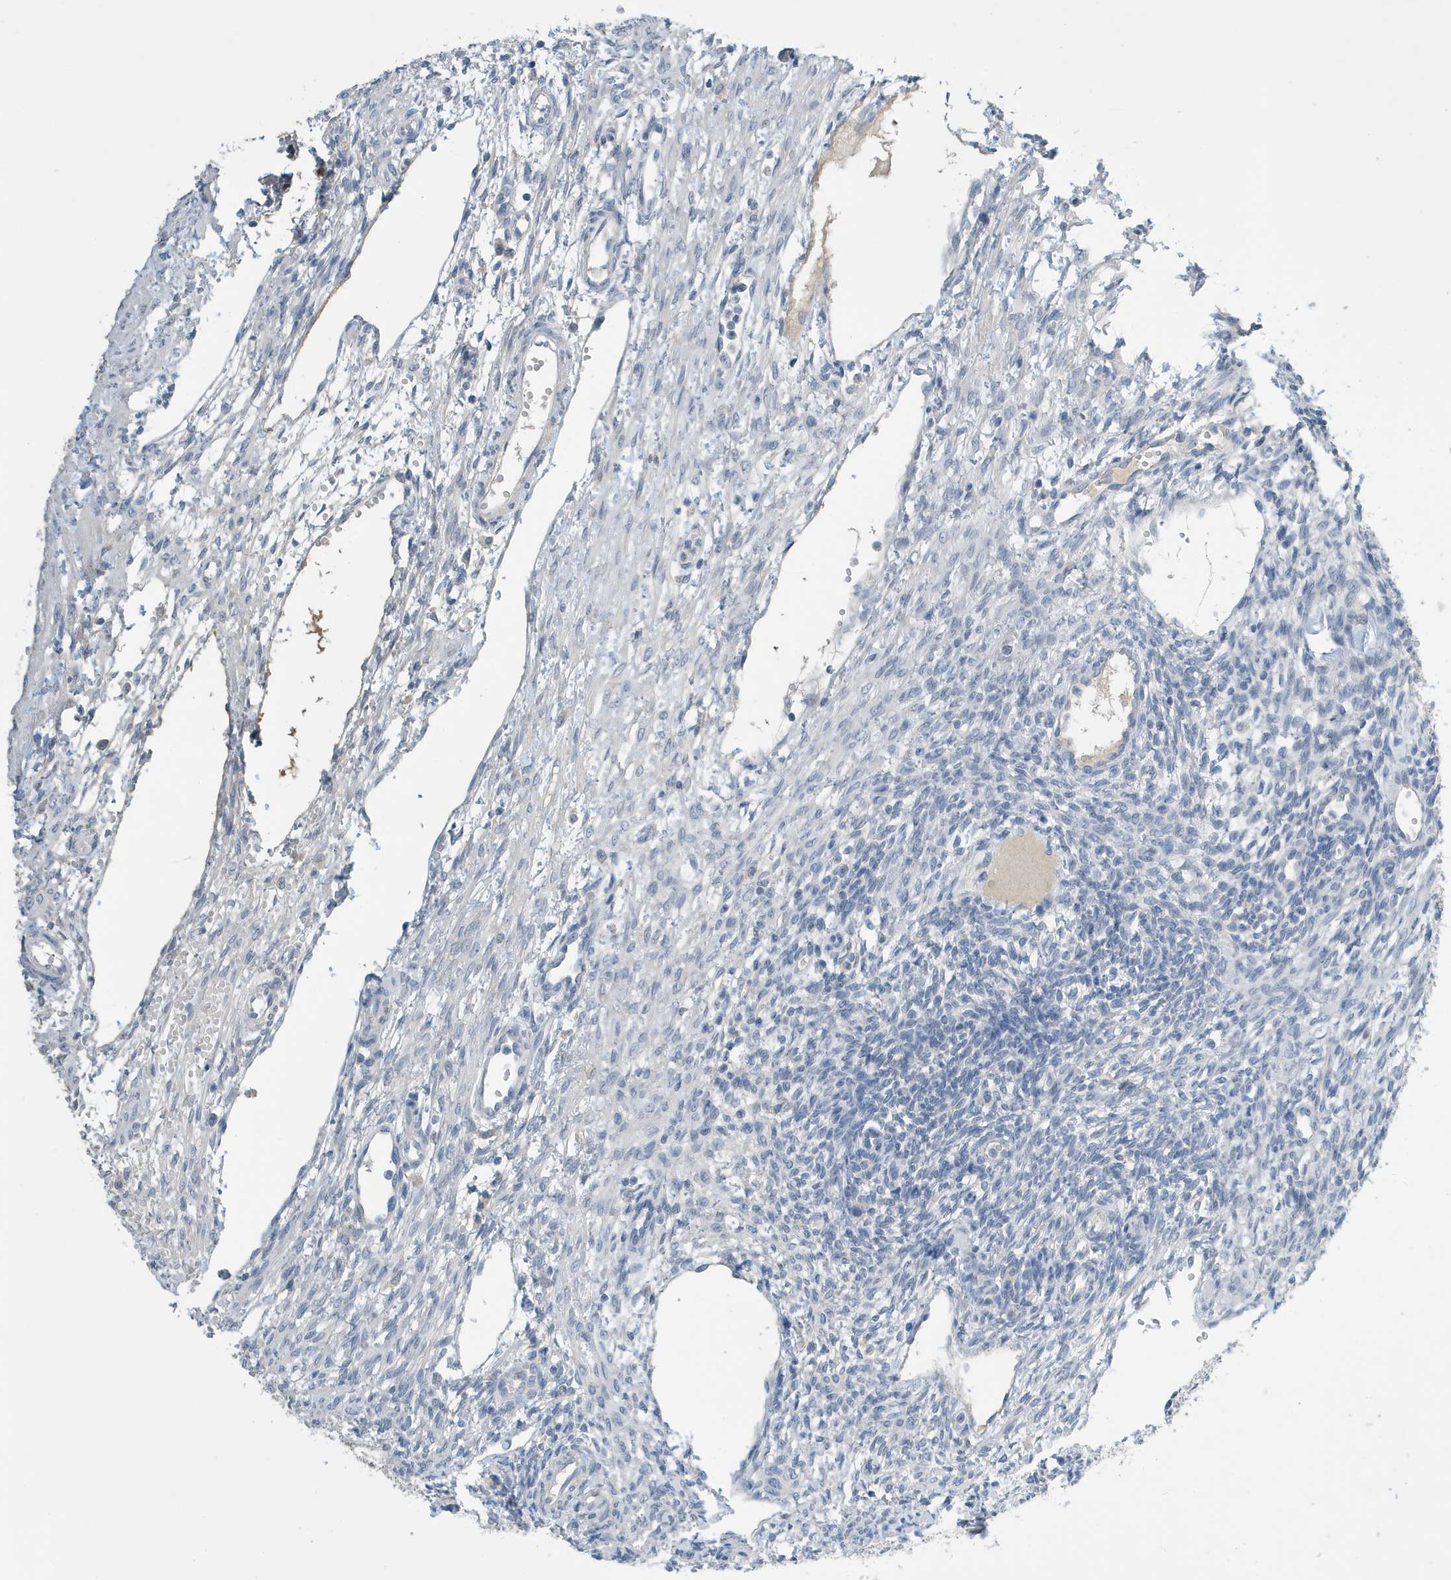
{"staining": {"intensity": "weak", "quantity": "25%-75%", "location": "cytoplasmic/membranous"}, "tissue": "ovary", "cell_type": "Follicle cells", "image_type": "normal", "snomed": [{"axis": "morphology", "description": "Normal tissue, NOS"}, {"axis": "morphology", "description": "Cyst, NOS"}, {"axis": "topography", "description": "Ovary"}], "caption": "Approximately 25%-75% of follicle cells in benign human ovary demonstrate weak cytoplasmic/membranous protein expression as visualized by brown immunohistochemical staining.", "gene": "UGT2B4", "patient": {"sex": "female", "age": 33}}